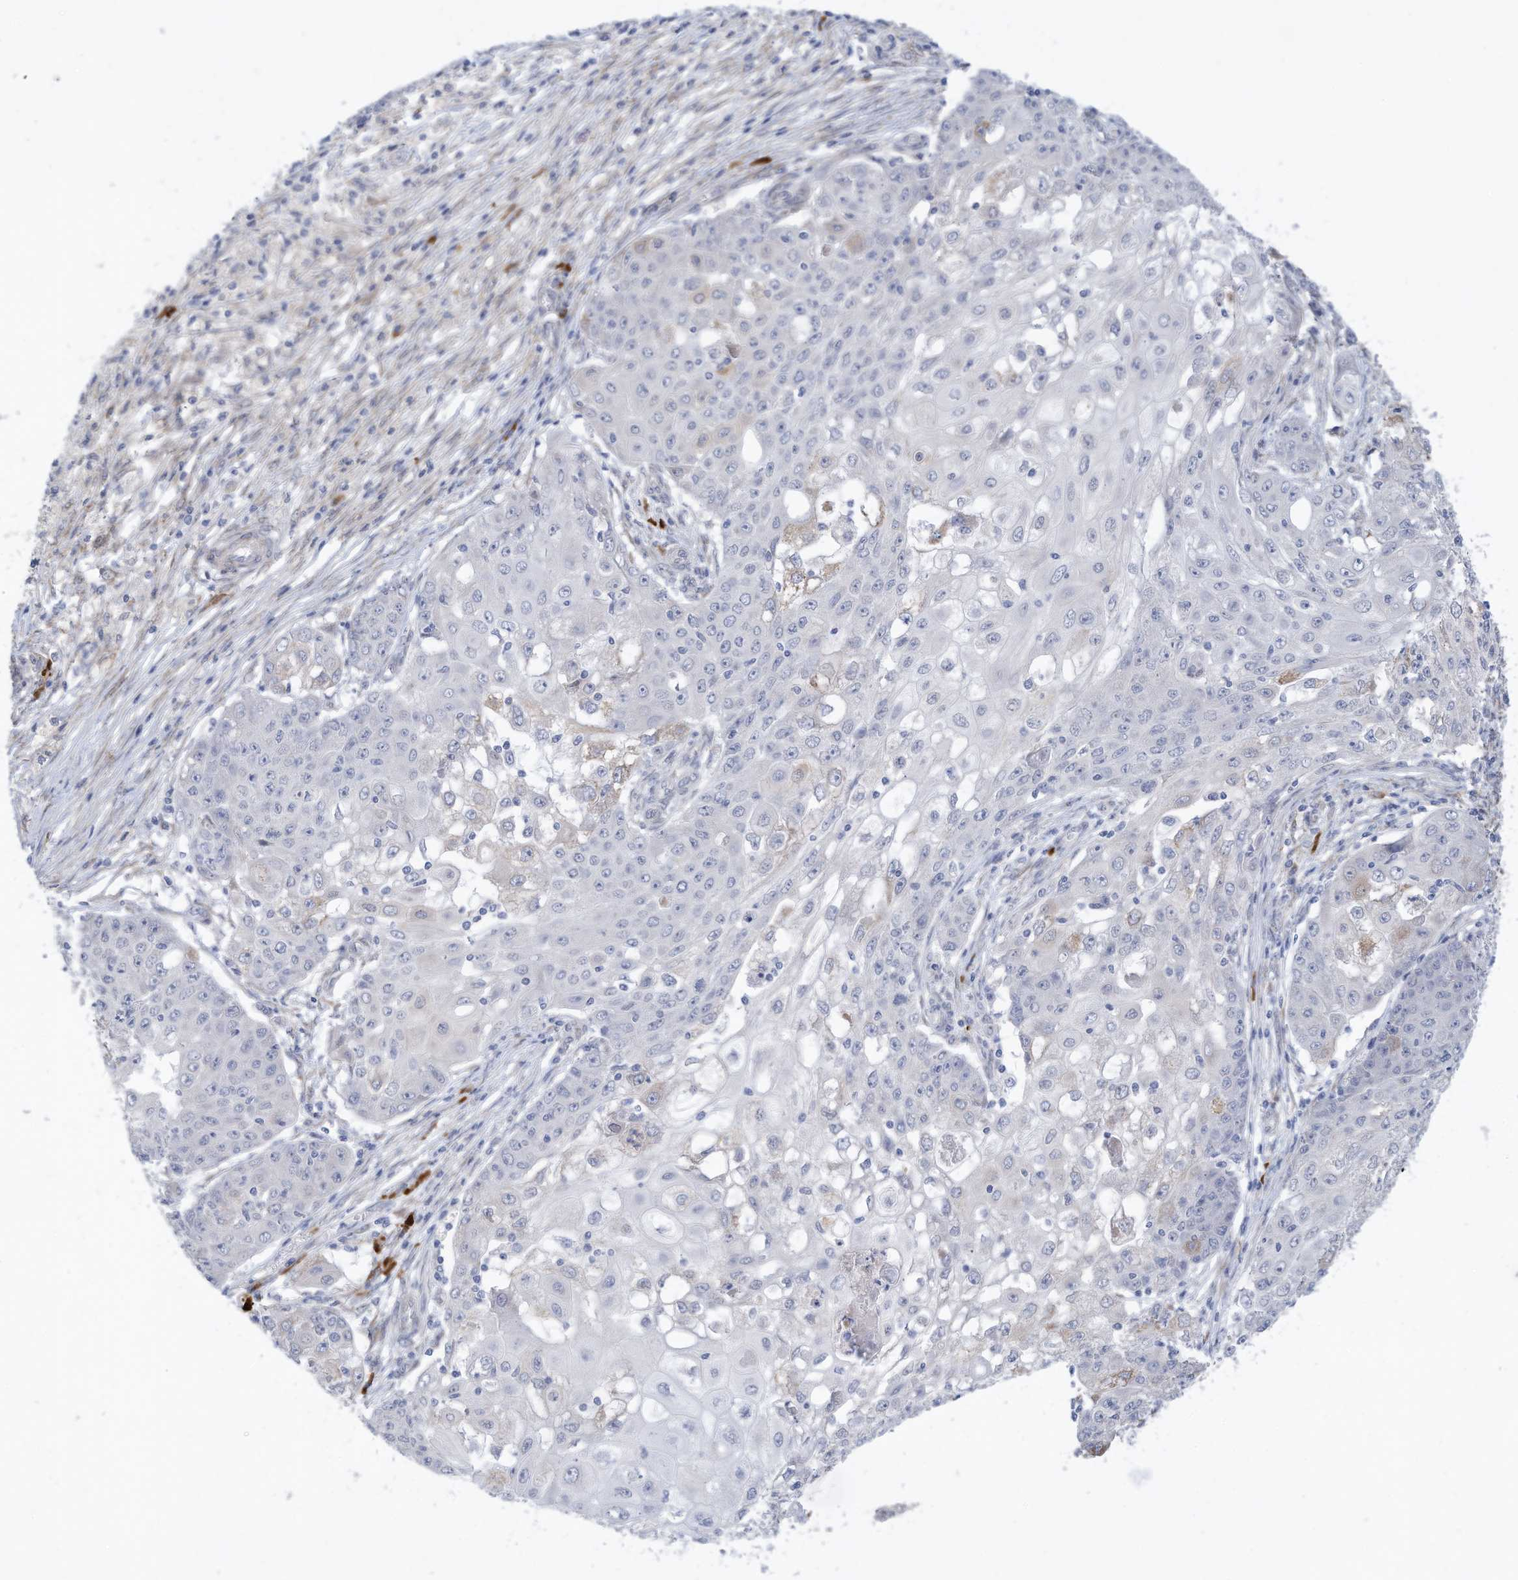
{"staining": {"intensity": "negative", "quantity": "none", "location": "none"}, "tissue": "ovarian cancer", "cell_type": "Tumor cells", "image_type": "cancer", "snomed": [{"axis": "morphology", "description": "Carcinoma, endometroid"}, {"axis": "topography", "description": "Ovary"}], "caption": "Tumor cells are negative for protein expression in human ovarian cancer. (DAB (3,3'-diaminobenzidine) immunohistochemistry, high magnification).", "gene": "ZNF292", "patient": {"sex": "female", "age": 42}}